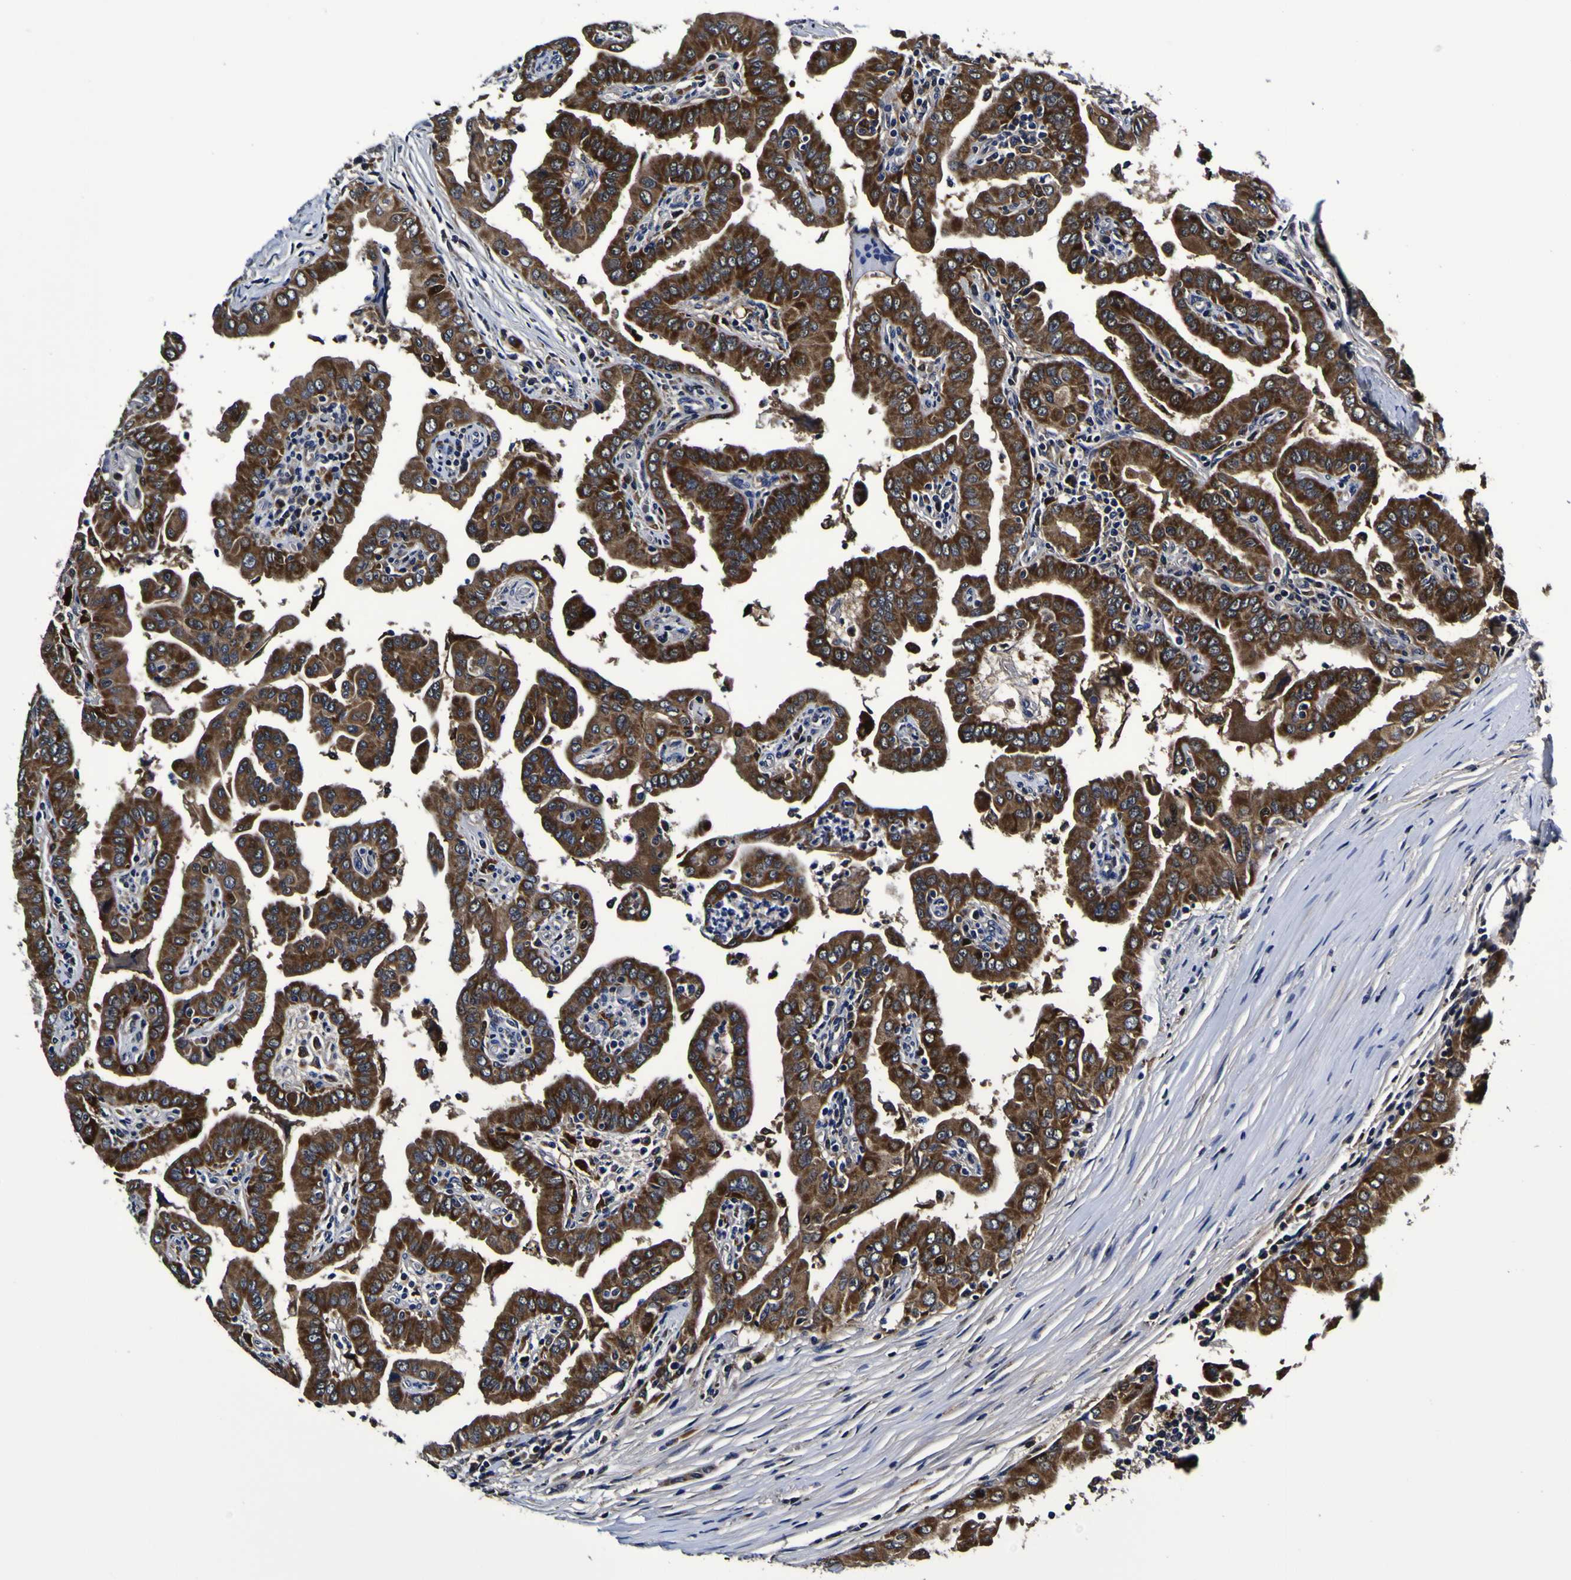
{"staining": {"intensity": "moderate", "quantity": ">75%", "location": "cytoplasmic/membranous"}, "tissue": "thyroid cancer", "cell_type": "Tumor cells", "image_type": "cancer", "snomed": [{"axis": "morphology", "description": "Papillary adenocarcinoma, NOS"}, {"axis": "topography", "description": "Thyroid gland"}], "caption": "Human thyroid papillary adenocarcinoma stained for a protein (brown) displays moderate cytoplasmic/membranous positive staining in approximately >75% of tumor cells.", "gene": "GPX1", "patient": {"sex": "male", "age": 33}}